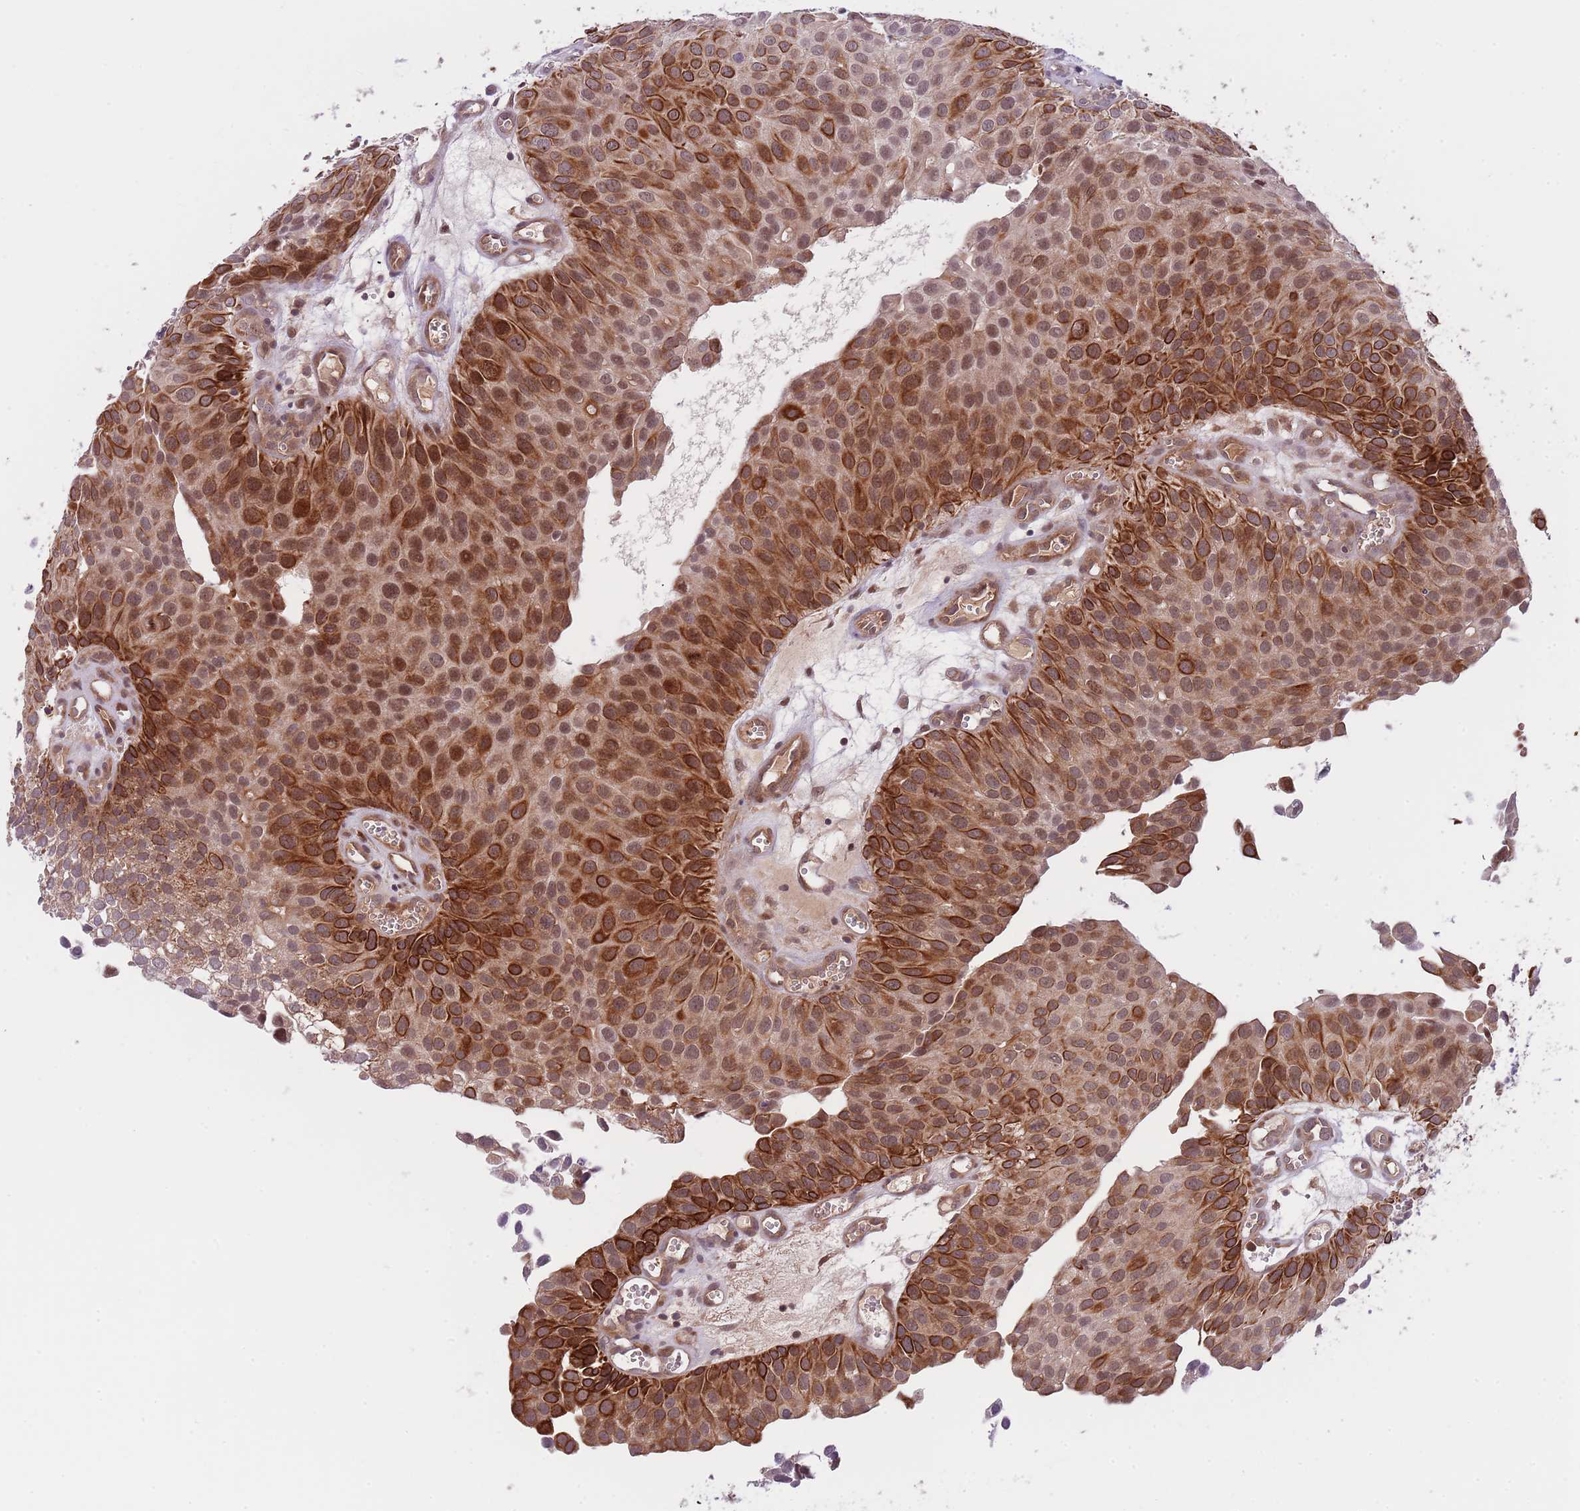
{"staining": {"intensity": "strong", "quantity": ">75%", "location": "cytoplasmic/membranous,nuclear"}, "tissue": "urothelial cancer", "cell_type": "Tumor cells", "image_type": "cancer", "snomed": [{"axis": "morphology", "description": "Urothelial carcinoma, Low grade"}, {"axis": "topography", "description": "Urinary bladder"}], "caption": "DAB (3,3'-diaminobenzidine) immunohistochemical staining of urothelial carcinoma (low-grade) shows strong cytoplasmic/membranous and nuclear protein expression in about >75% of tumor cells.", "gene": "PRR16", "patient": {"sex": "male", "age": 88}}